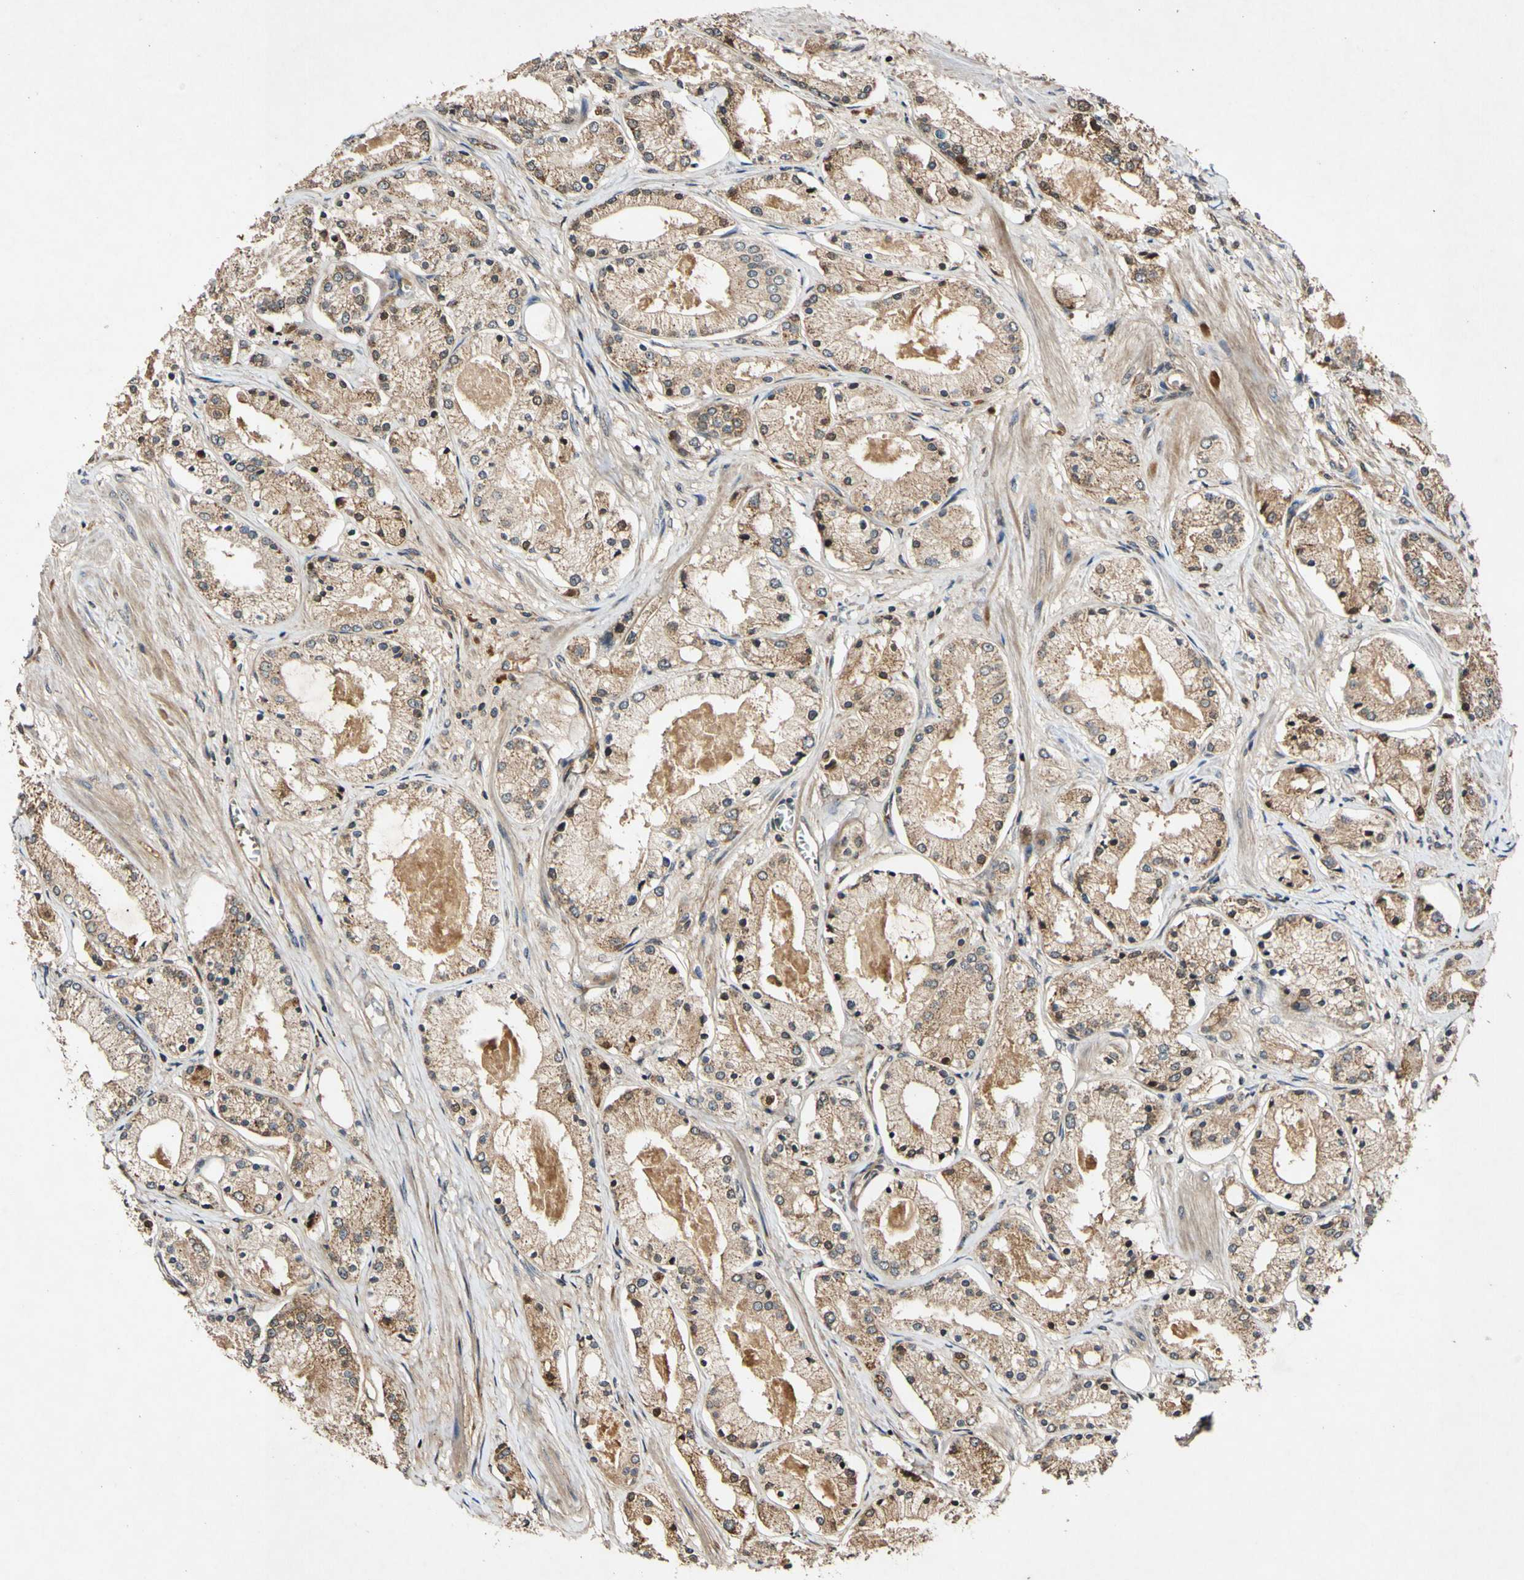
{"staining": {"intensity": "moderate", "quantity": ">75%", "location": "cytoplasmic/membranous"}, "tissue": "prostate cancer", "cell_type": "Tumor cells", "image_type": "cancer", "snomed": [{"axis": "morphology", "description": "Adenocarcinoma, High grade"}, {"axis": "topography", "description": "Prostate"}], "caption": "Prostate cancer stained for a protein (brown) displays moderate cytoplasmic/membranous positive positivity in about >75% of tumor cells.", "gene": "PLAT", "patient": {"sex": "male", "age": 66}}